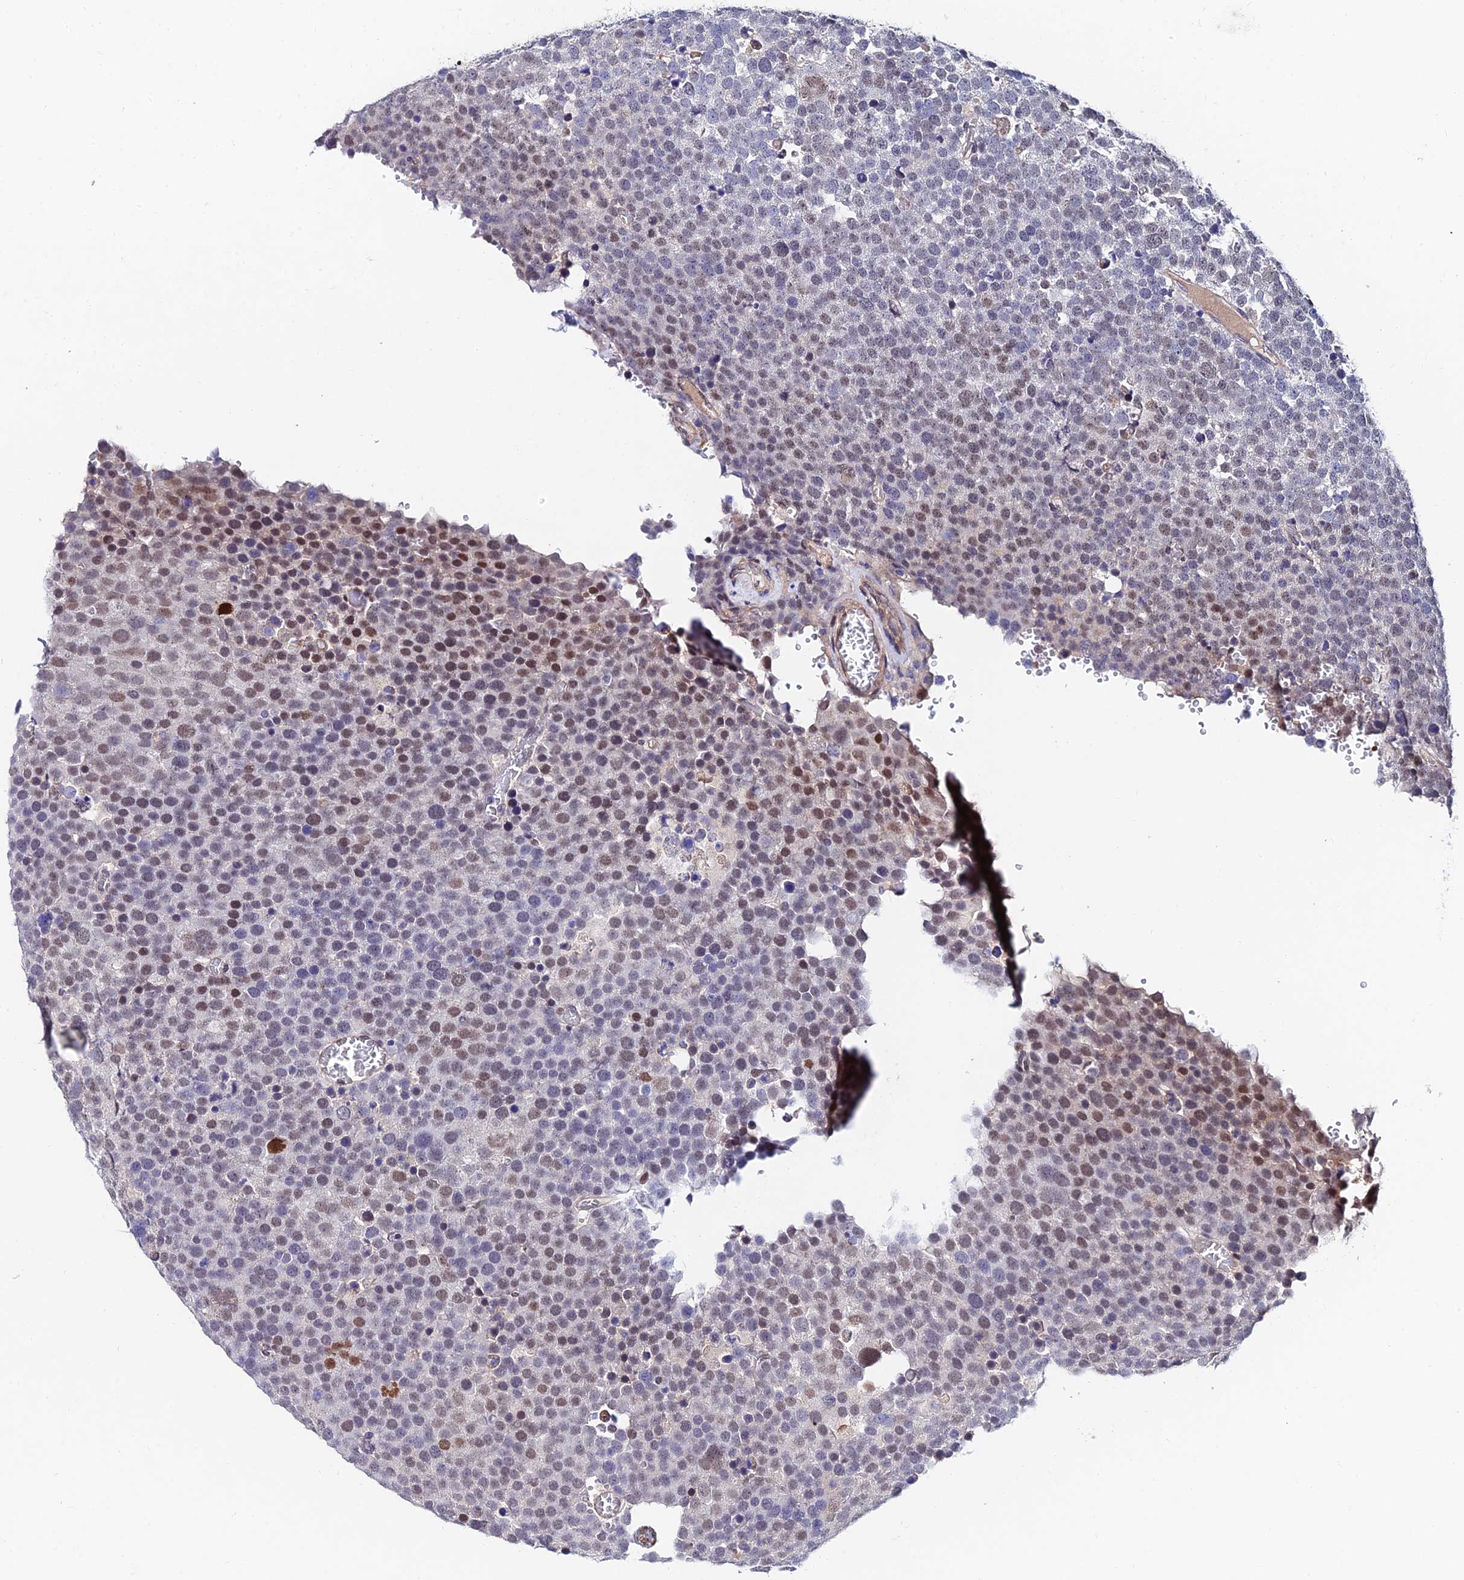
{"staining": {"intensity": "moderate", "quantity": "<25%", "location": "nuclear"}, "tissue": "testis cancer", "cell_type": "Tumor cells", "image_type": "cancer", "snomed": [{"axis": "morphology", "description": "Seminoma, NOS"}, {"axis": "topography", "description": "Testis"}], "caption": "DAB immunohistochemical staining of human seminoma (testis) exhibits moderate nuclear protein positivity in about <25% of tumor cells.", "gene": "TRIM24", "patient": {"sex": "male", "age": 71}}